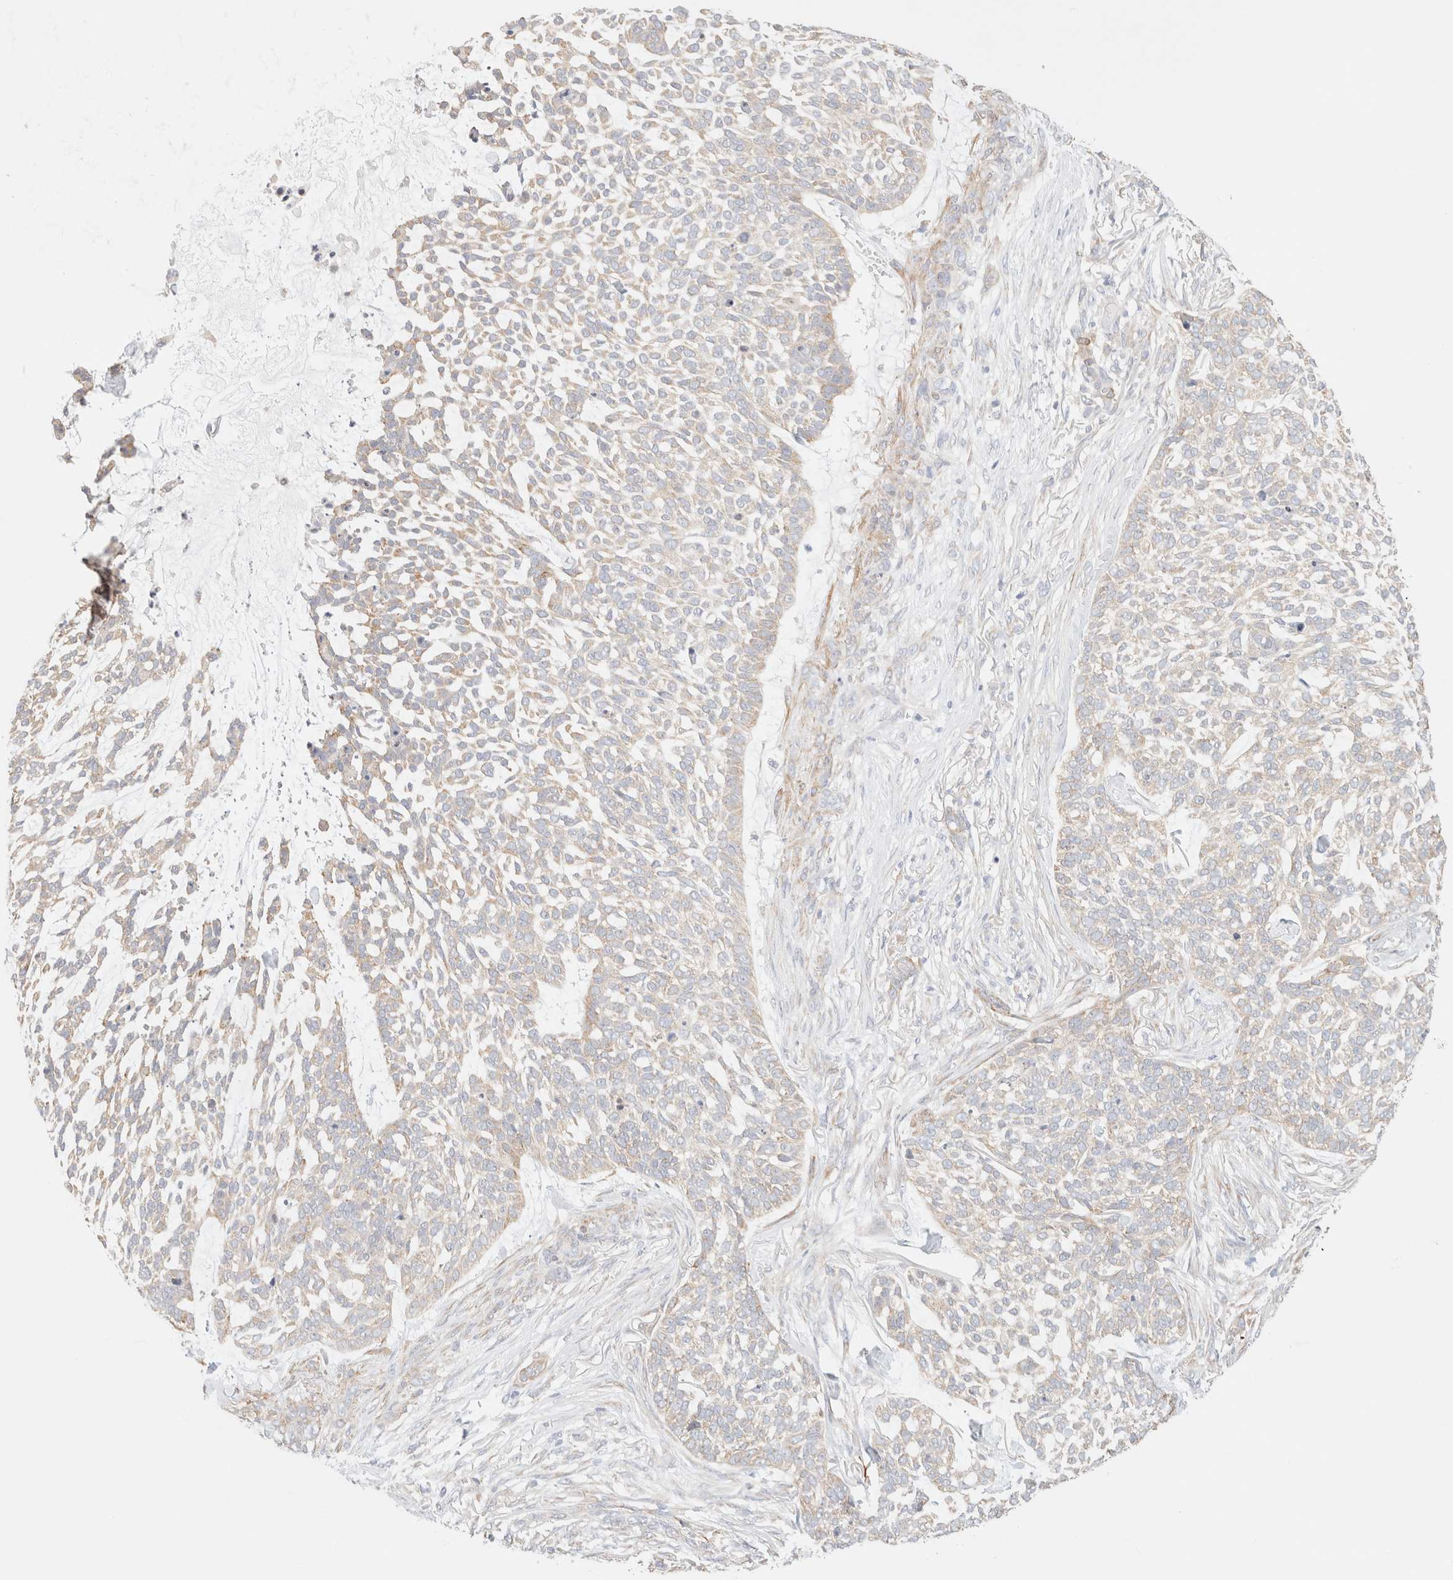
{"staining": {"intensity": "weak", "quantity": "25%-75%", "location": "cytoplasmic/membranous"}, "tissue": "skin cancer", "cell_type": "Tumor cells", "image_type": "cancer", "snomed": [{"axis": "morphology", "description": "Basal cell carcinoma"}, {"axis": "topography", "description": "Skin"}], "caption": "Skin cancer (basal cell carcinoma) stained for a protein (brown) reveals weak cytoplasmic/membranous positive positivity in about 25%-75% of tumor cells.", "gene": "RRP15", "patient": {"sex": "female", "age": 64}}